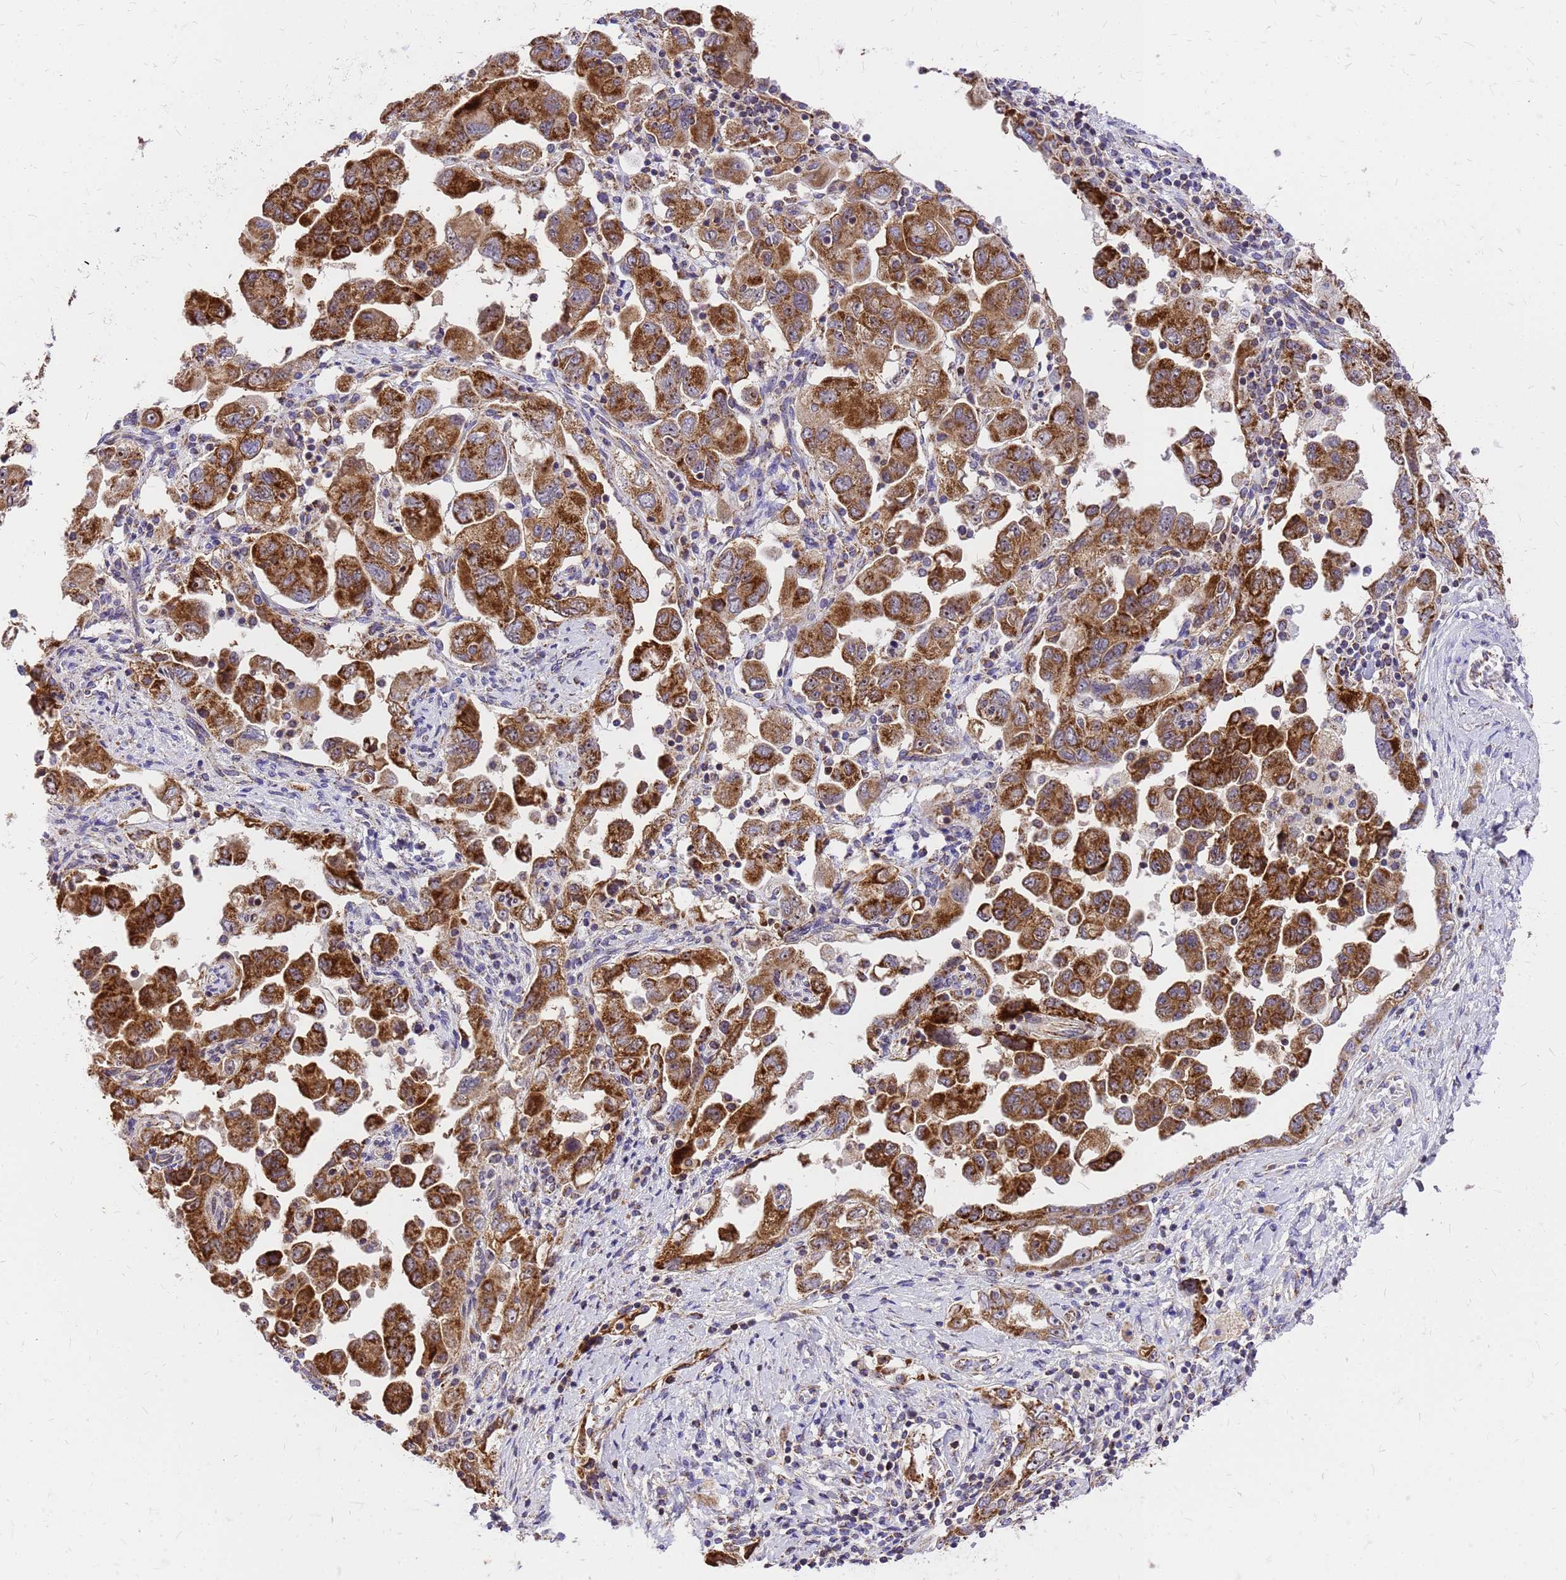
{"staining": {"intensity": "strong", "quantity": ">75%", "location": "cytoplasmic/membranous"}, "tissue": "ovarian cancer", "cell_type": "Tumor cells", "image_type": "cancer", "snomed": [{"axis": "morphology", "description": "Carcinoma, NOS"}, {"axis": "morphology", "description": "Cystadenocarcinoma, serous, NOS"}, {"axis": "topography", "description": "Ovary"}], "caption": "The immunohistochemical stain shows strong cytoplasmic/membranous positivity in tumor cells of carcinoma (ovarian) tissue. (DAB IHC with brightfield microscopy, high magnification).", "gene": "MRPS26", "patient": {"sex": "female", "age": 69}}